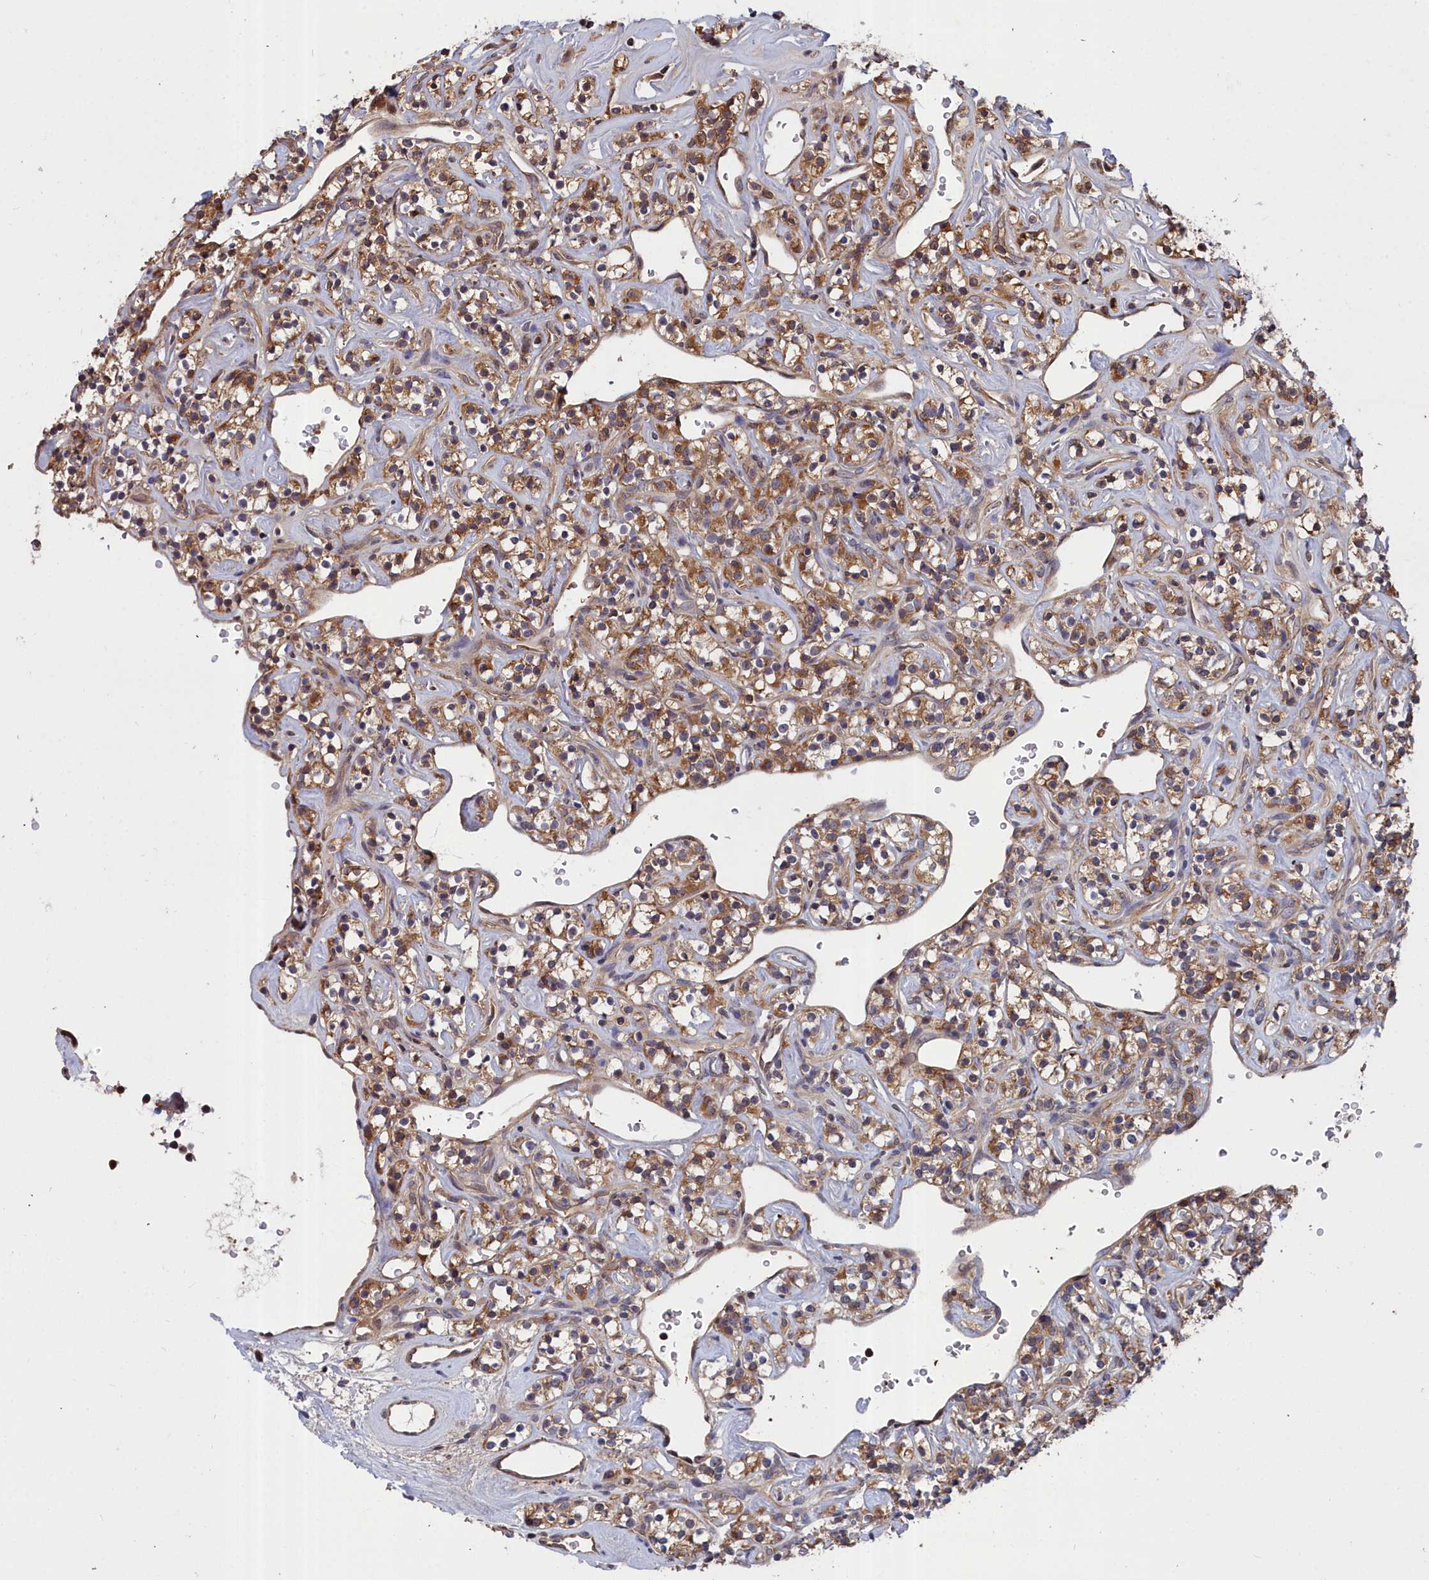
{"staining": {"intensity": "moderate", "quantity": ">75%", "location": "cytoplasmic/membranous"}, "tissue": "renal cancer", "cell_type": "Tumor cells", "image_type": "cancer", "snomed": [{"axis": "morphology", "description": "Adenocarcinoma, NOS"}, {"axis": "topography", "description": "Kidney"}], "caption": "Immunohistochemistry (IHC) of renal cancer (adenocarcinoma) displays medium levels of moderate cytoplasmic/membranous expression in approximately >75% of tumor cells.", "gene": "GFRA2", "patient": {"sex": "male", "age": 77}}